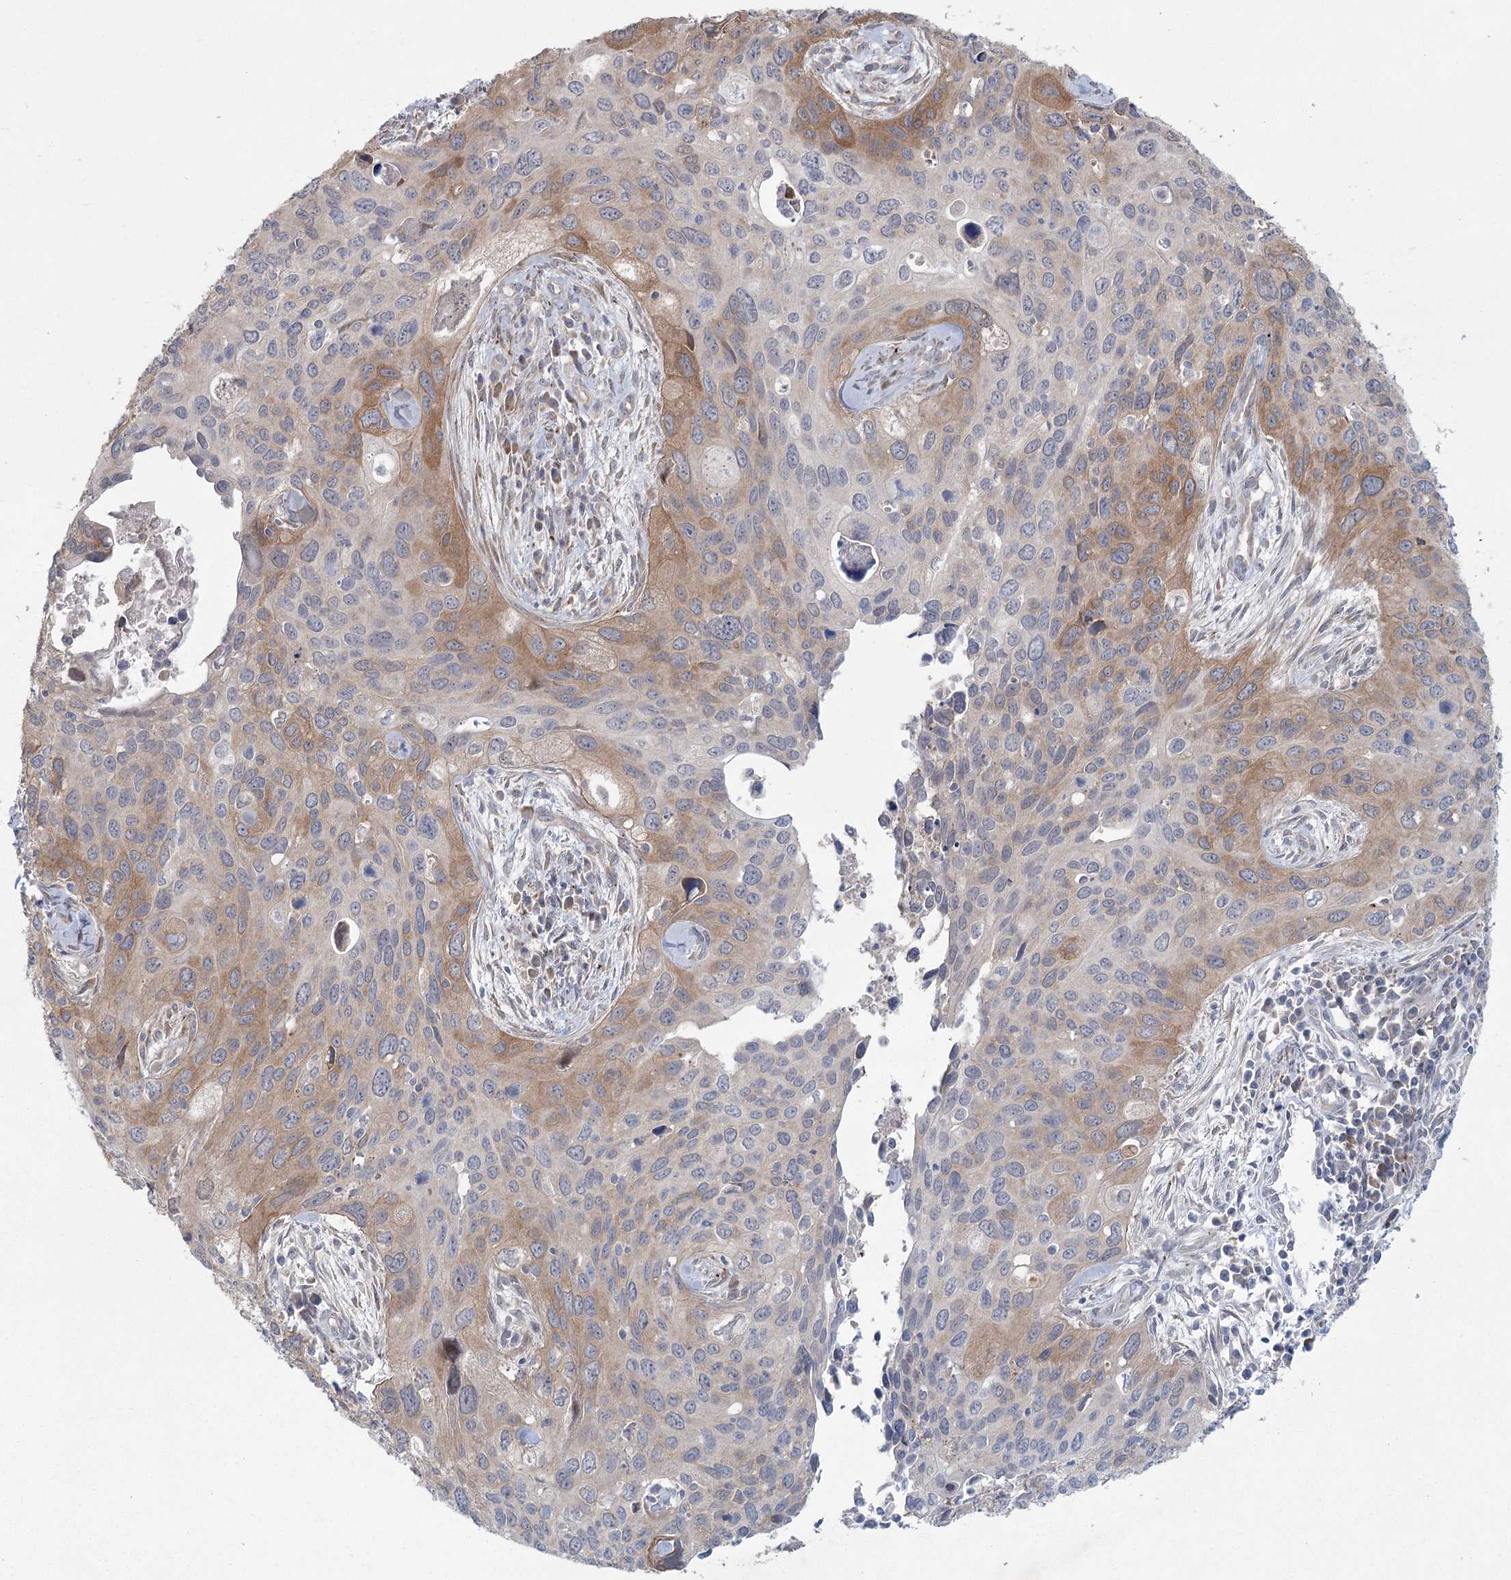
{"staining": {"intensity": "moderate", "quantity": "<25%", "location": "cytoplasmic/membranous"}, "tissue": "cervical cancer", "cell_type": "Tumor cells", "image_type": "cancer", "snomed": [{"axis": "morphology", "description": "Squamous cell carcinoma, NOS"}, {"axis": "topography", "description": "Cervix"}], "caption": "Immunohistochemistry (IHC) of human cervical squamous cell carcinoma reveals low levels of moderate cytoplasmic/membranous positivity in approximately <25% of tumor cells.", "gene": "FAM110C", "patient": {"sex": "female", "age": 55}}